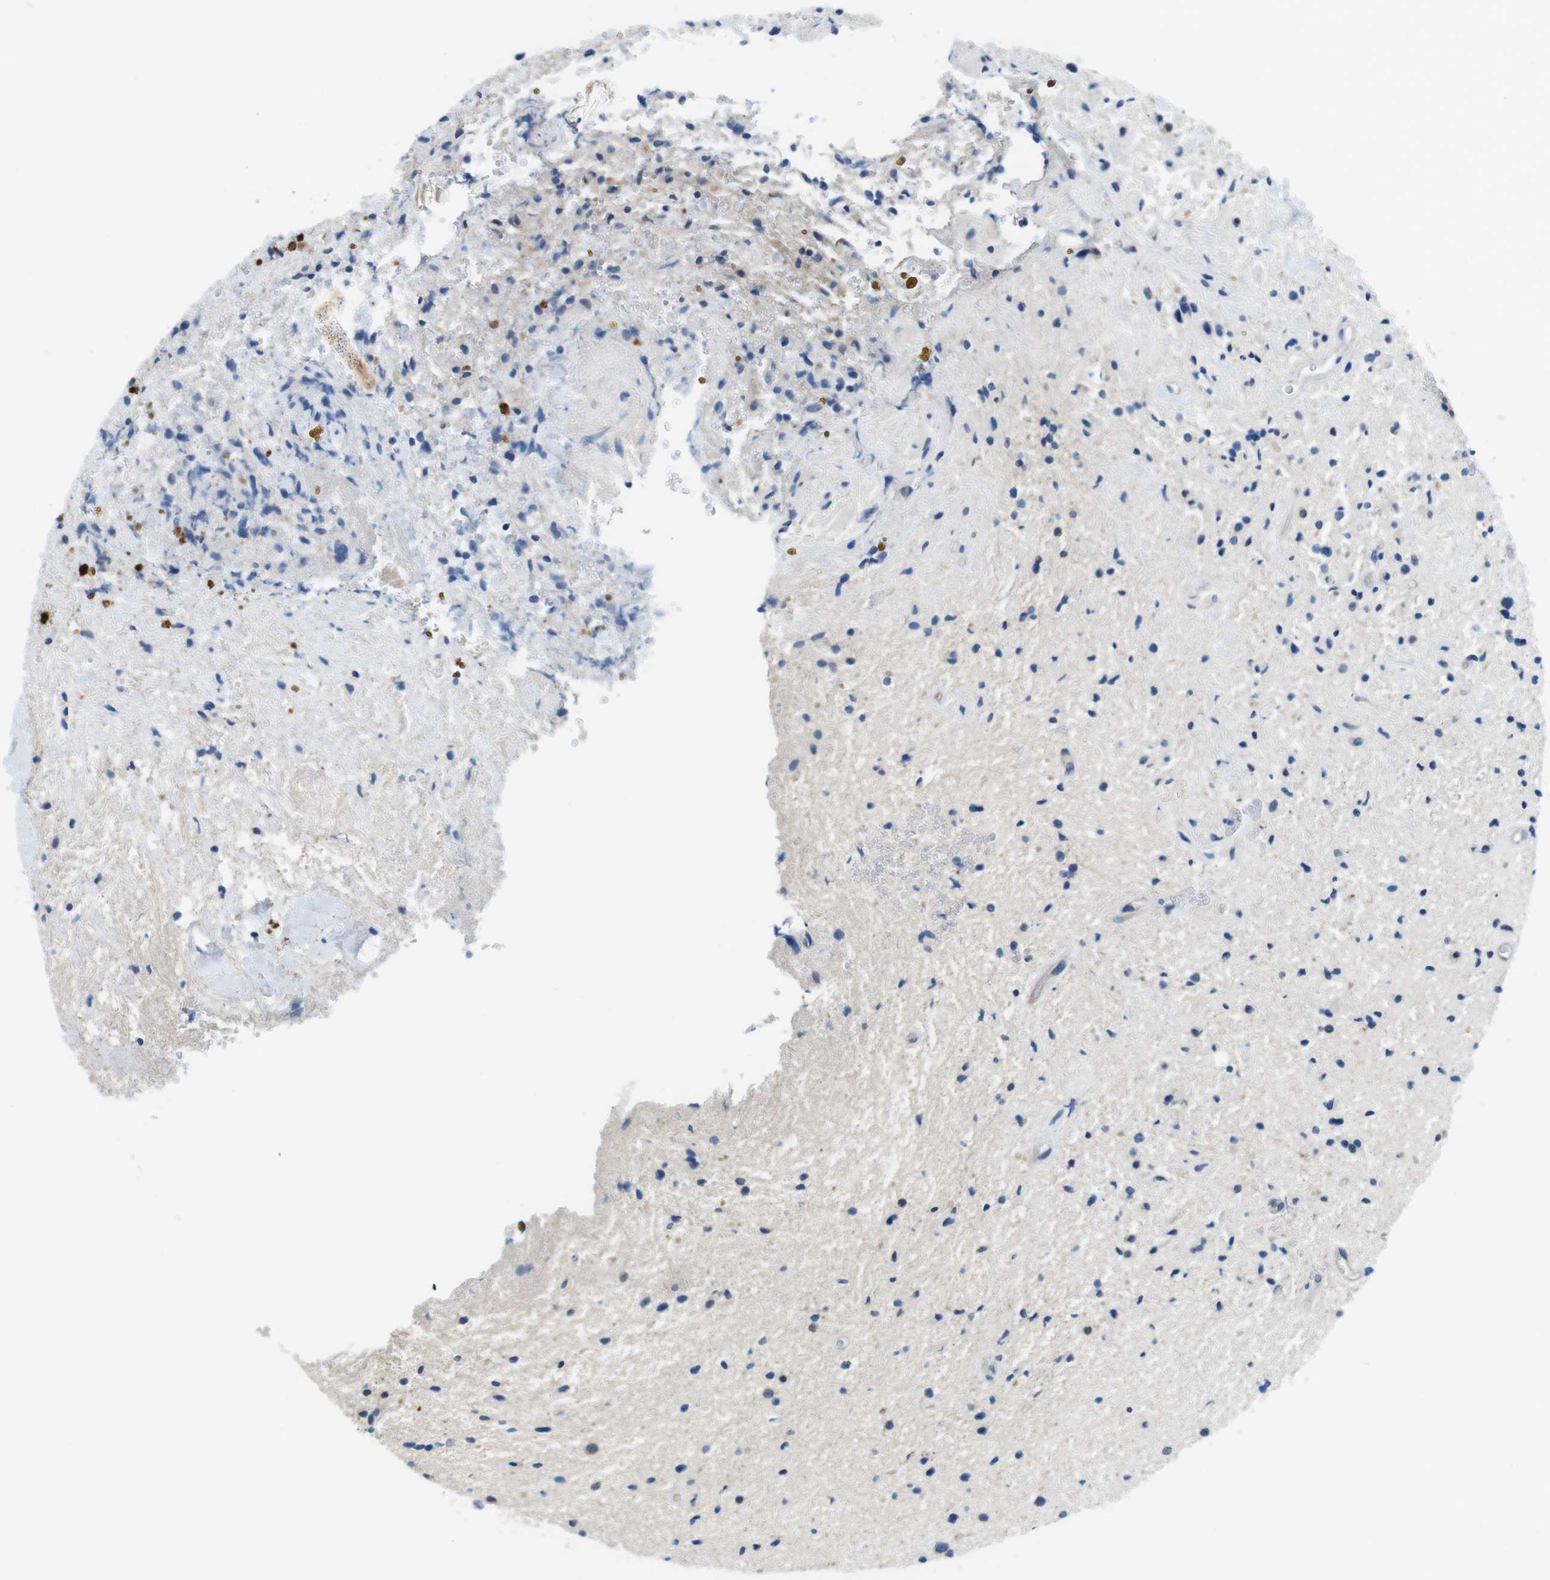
{"staining": {"intensity": "weak", "quantity": "<25%", "location": "cytoplasmic/membranous"}, "tissue": "glioma", "cell_type": "Tumor cells", "image_type": "cancer", "snomed": [{"axis": "morphology", "description": "Glioma, malignant, High grade"}, {"axis": "topography", "description": "Brain"}], "caption": "Immunohistochemistry image of glioma stained for a protein (brown), which exhibits no positivity in tumor cells. The staining is performed using DAB brown chromogen with nuclei counter-stained in using hematoxylin.", "gene": "DENND4C", "patient": {"sex": "male", "age": 33}}